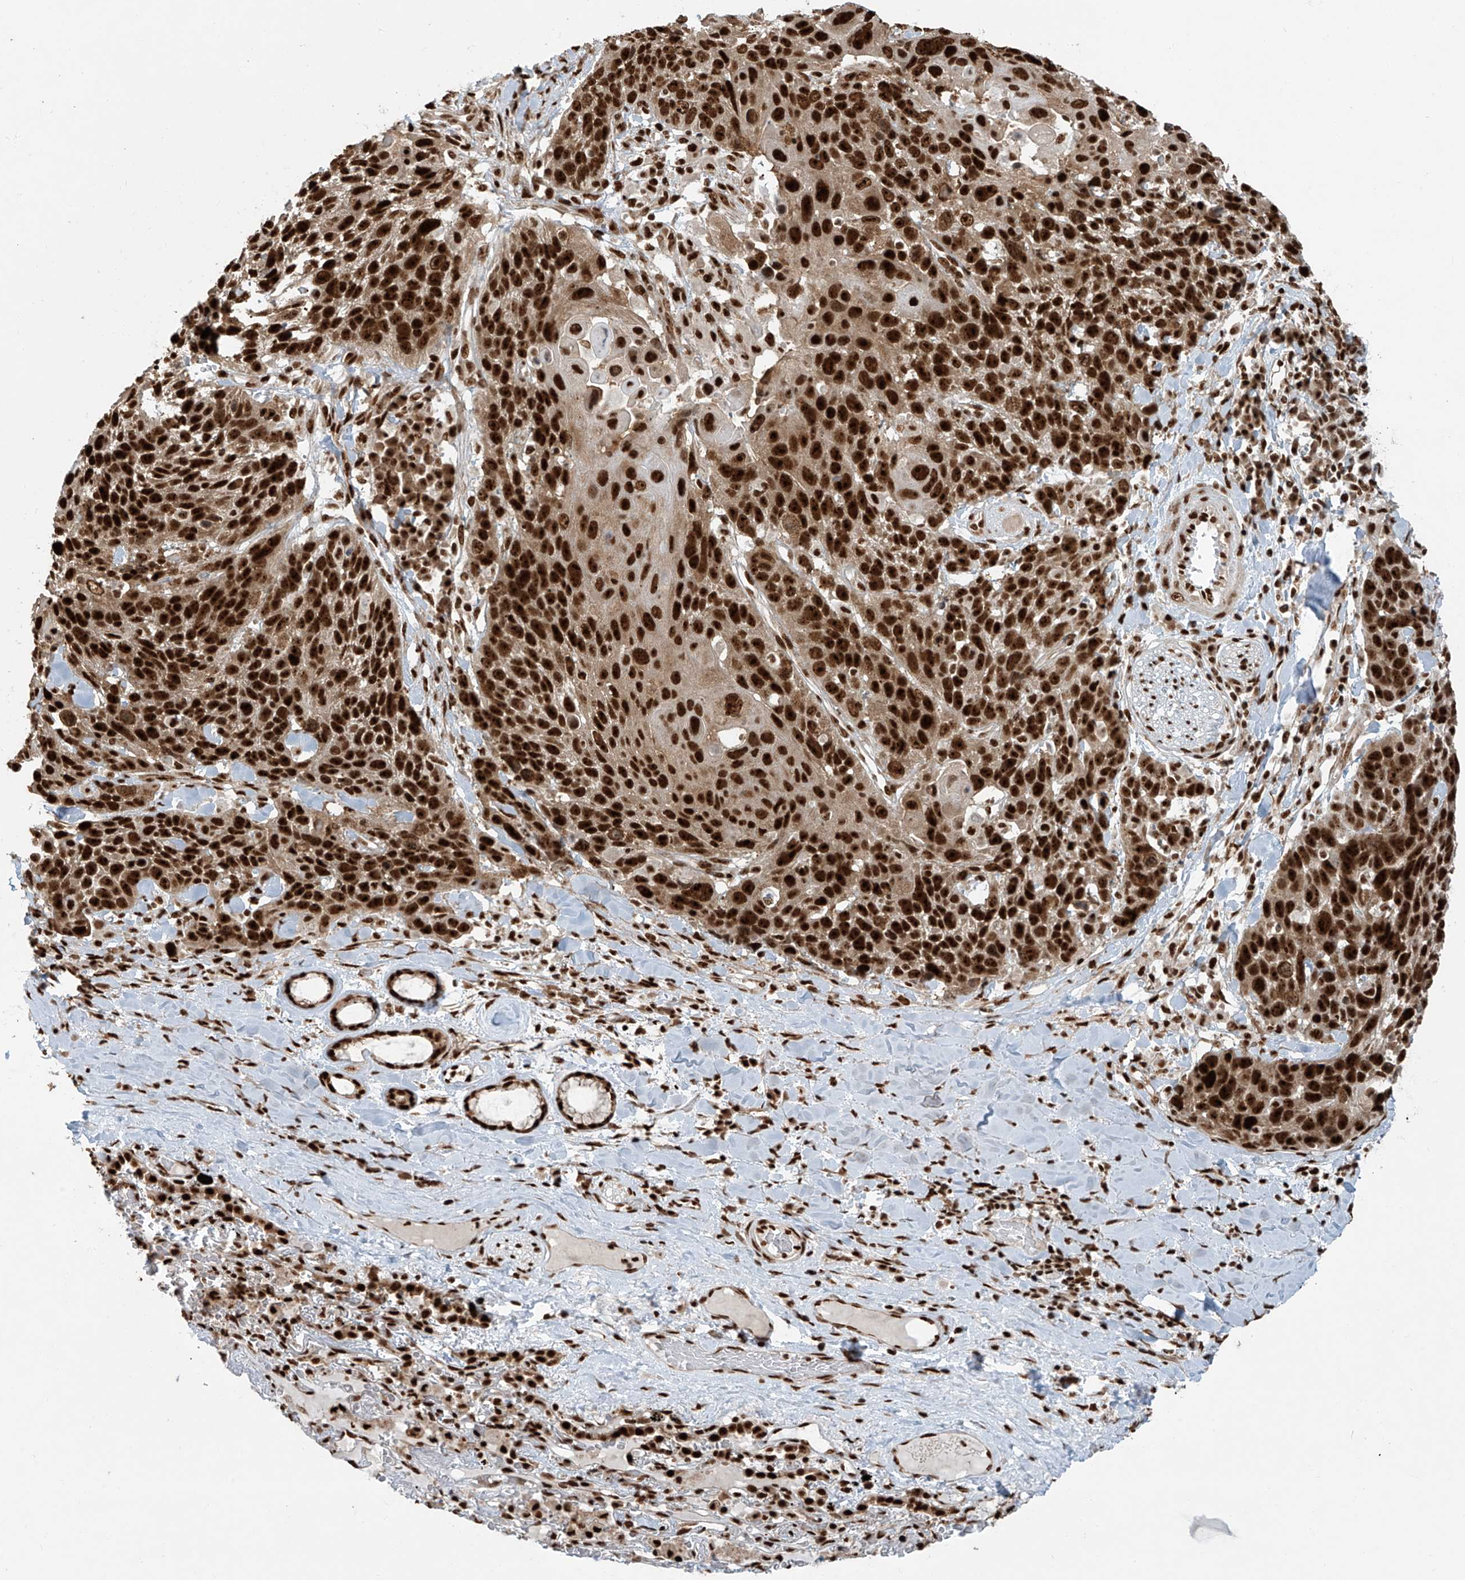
{"staining": {"intensity": "strong", "quantity": ">75%", "location": "nuclear"}, "tissue": "lung cancer", "cell_type": "Tumor cells", "image_type": "cancer", "snomed": [{"axis": "morphology", "description": "Squamous cell carcinoma, NOS"}, {"axis": "topography", "description": "Lung"}], "caption": "DAB (3,3'-diaminobenzidine) immunohistochemical staining of lung cancer displays strong nuclear protein positivity in approximately >75% of tumor cells.", "gene": "FAM193B", "patient": {"sex": "male", "age": 66}}